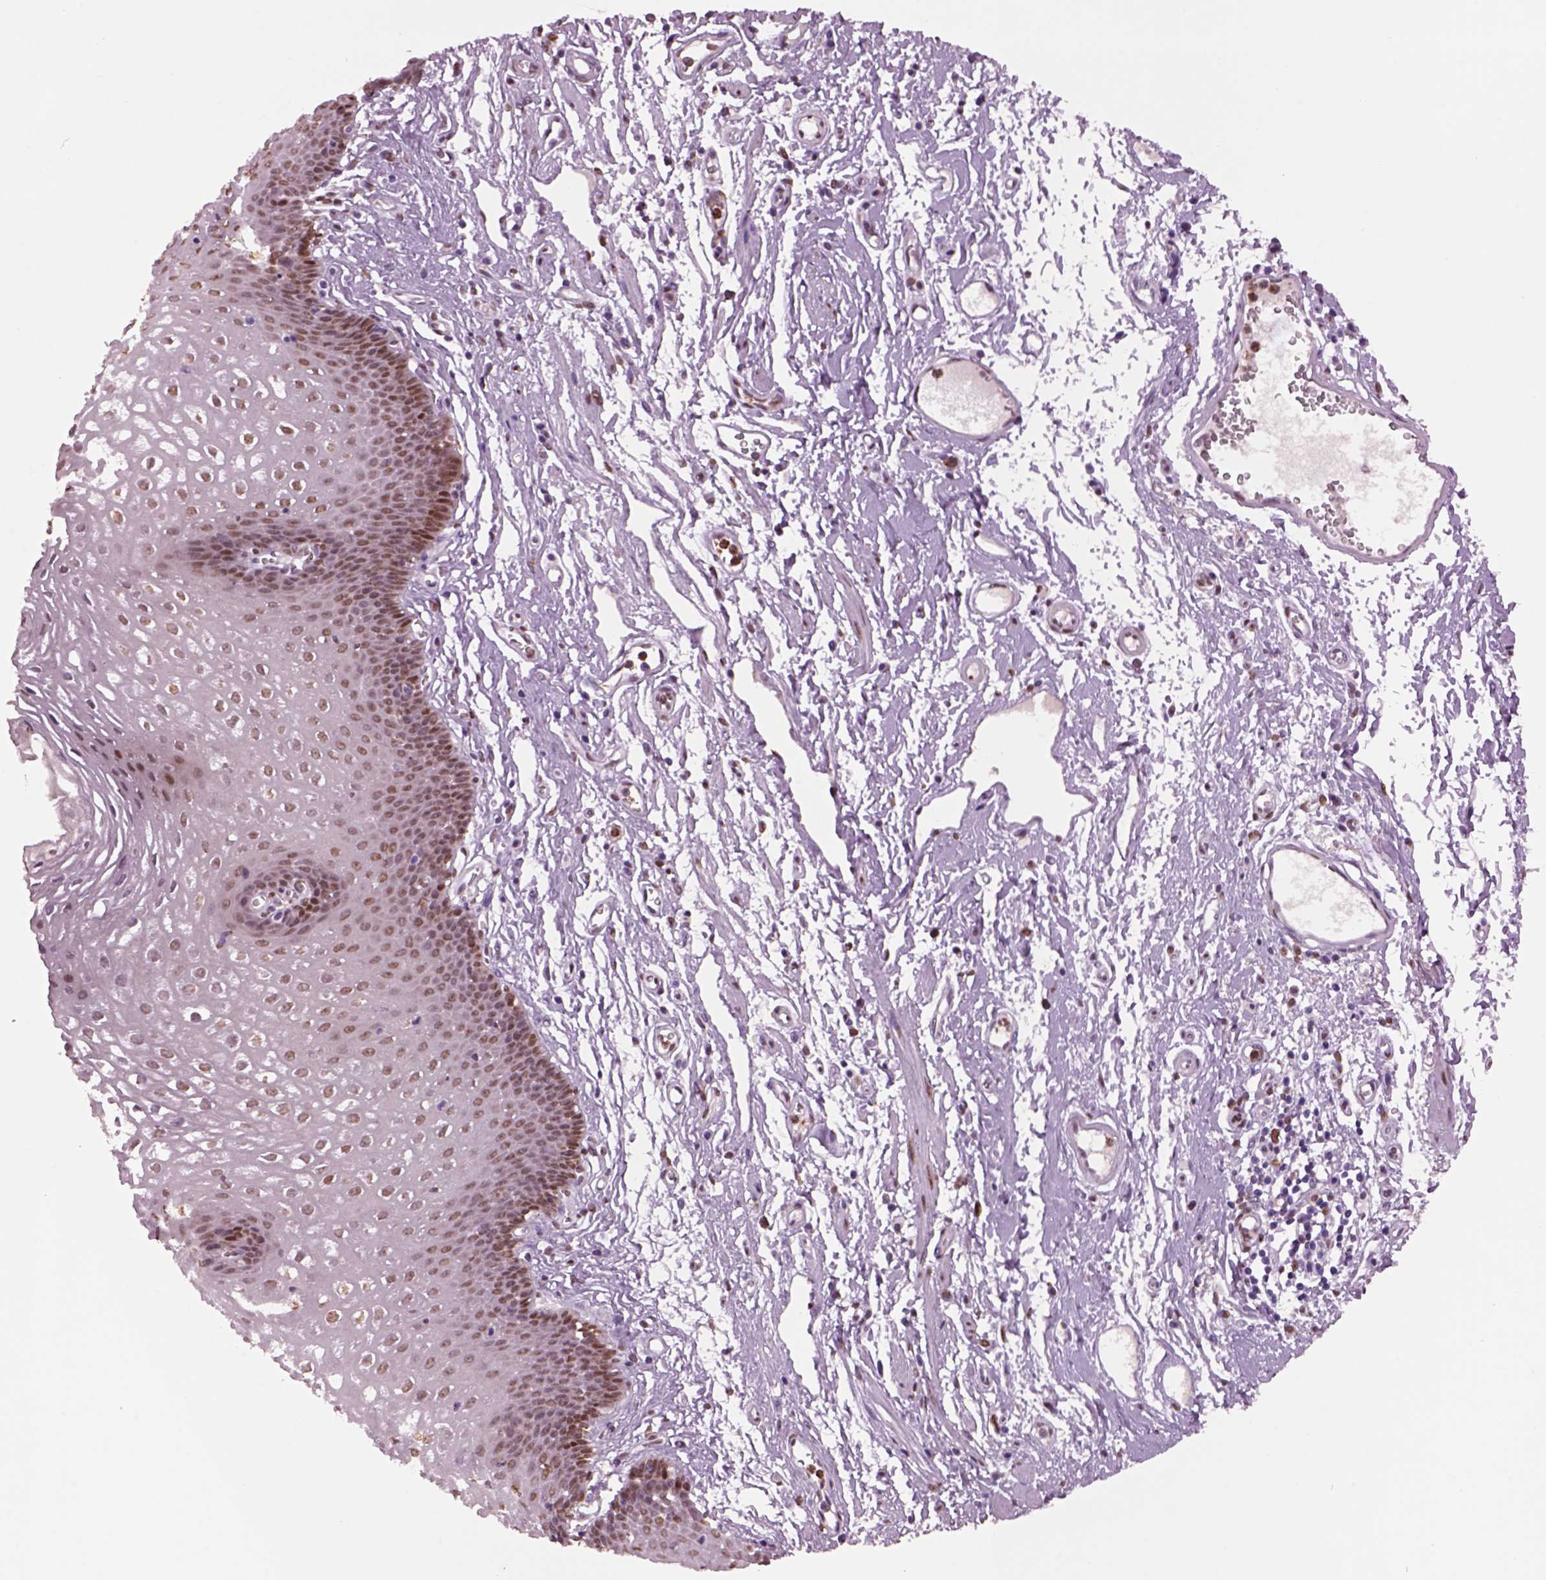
{"staining": {"intensity": "moderate", "quantity": ">75%", "location": "nuclear"}, "tissue": "esophagus", "cell_type": "Squamous epithelial cells", "image_type": "normal", "snomed": [{"axis": "morphology", "description": "Normal tissue, NOS"}, {"axis": "topography", "description": "Esophagus"}], "caption": "A brown stain shows moderate nuclear staining of a protein in squamous epithelial cells of normal human esophagus. The staining is performed using DAB (3,3'-diaminobenzidine) brown chromogen to label protein expression. The nuclei are counter-stained blue using hematoxylin.", "gene": "DDX3X", "patient": {"sex": "male", "age": 72}}